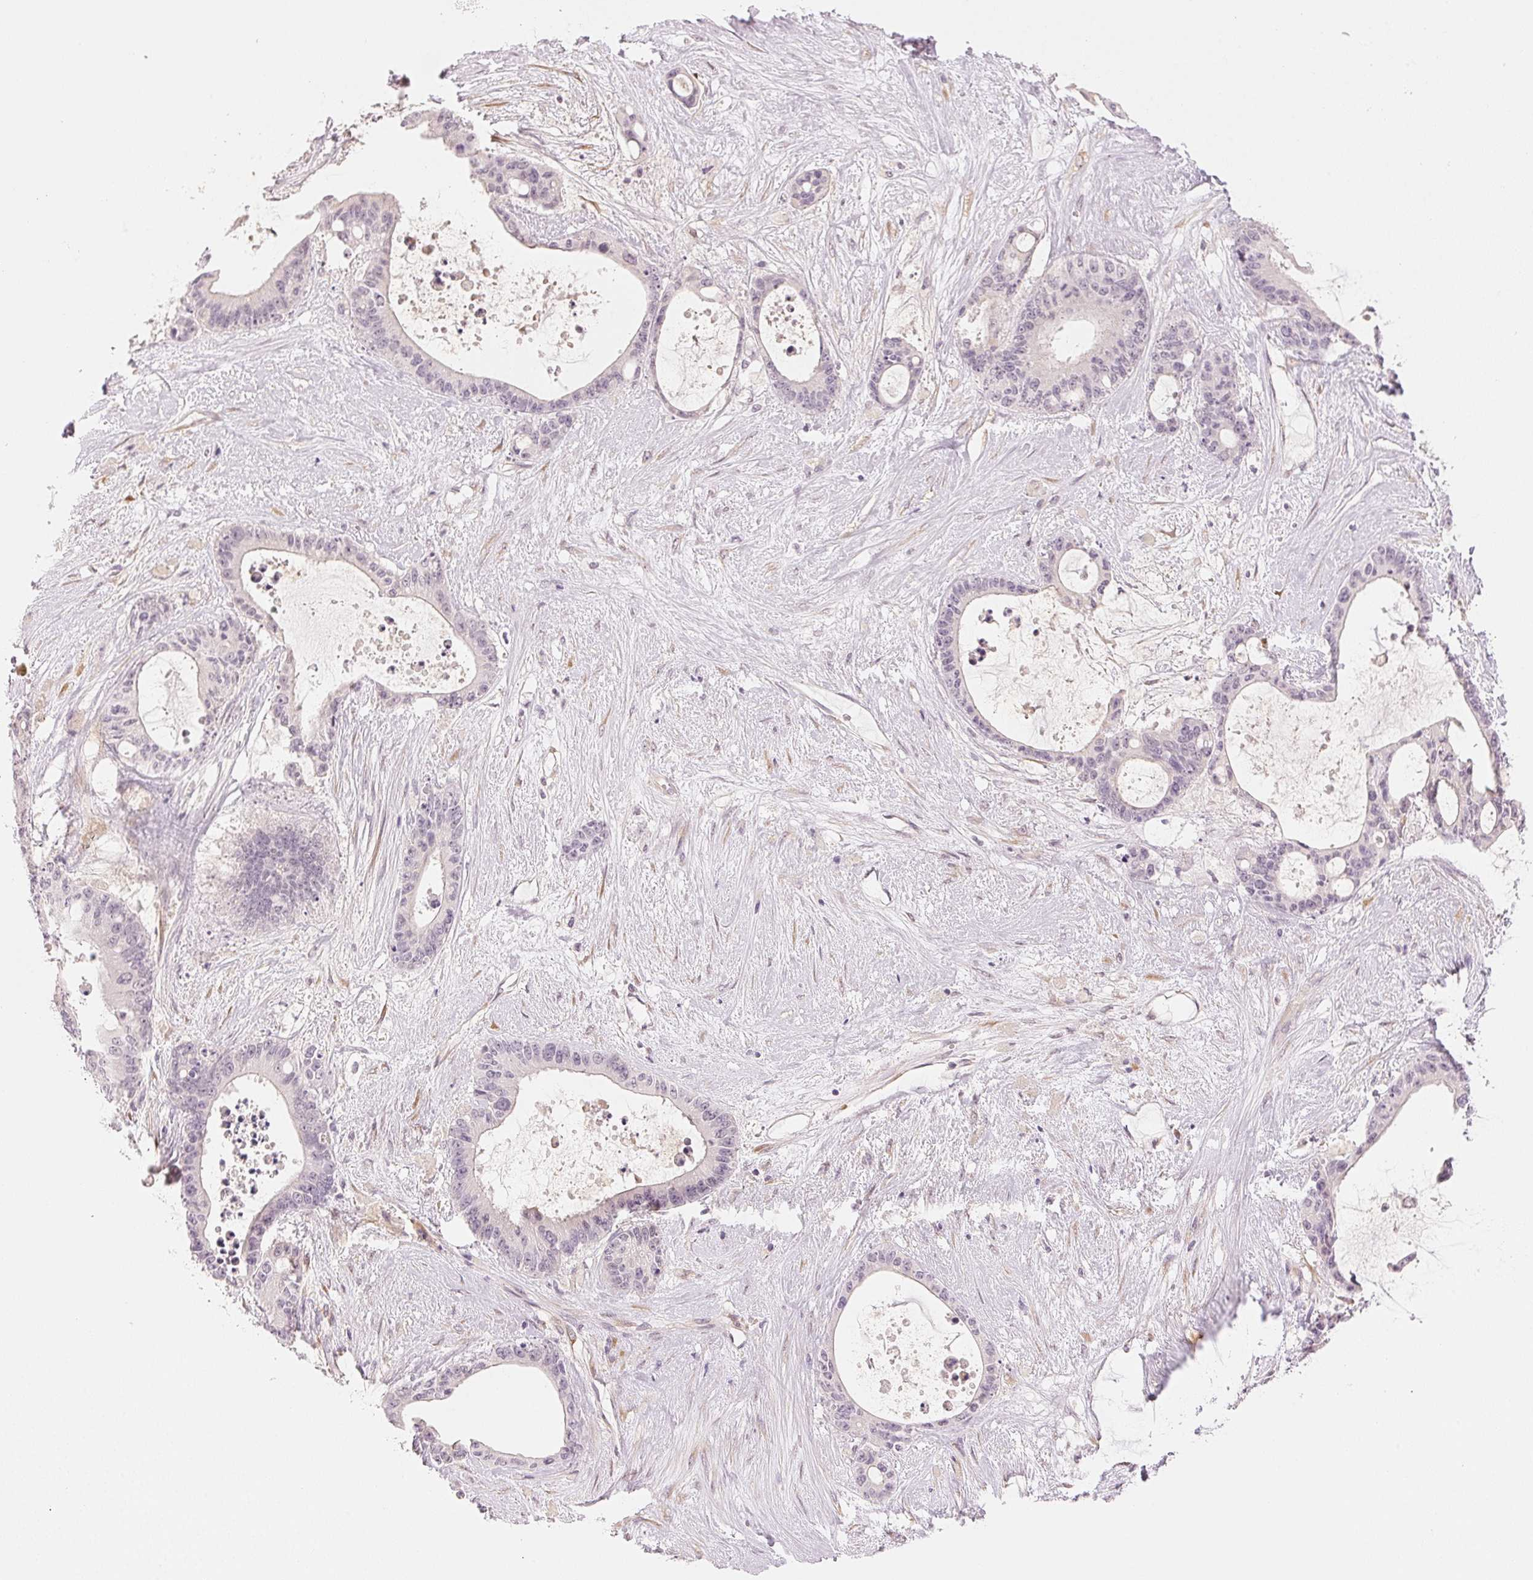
{"staining": {"intensity": "negative", "quantity": "none", "location": "none"}, "tissue": "liver cancer", "cell_type": "Tumor cells", "image_type": "cancer", "snomed": [{"axis": "morphology", "description": "Normal tissue, NOS"}, {"axis": "morphology", "description": "Cholangiocarcinoma"}, {"axis": "topography", "description": "Liver"}, {"axis": "topography", "description": "Peripheral nerve tissue"}], "caption": "Tumor cells are negative for protein expression in human liver cancer (cholangiocarcinoma).", "gene": "MAP1LC3A", "patient": {"sex": "female", "age": 73}}